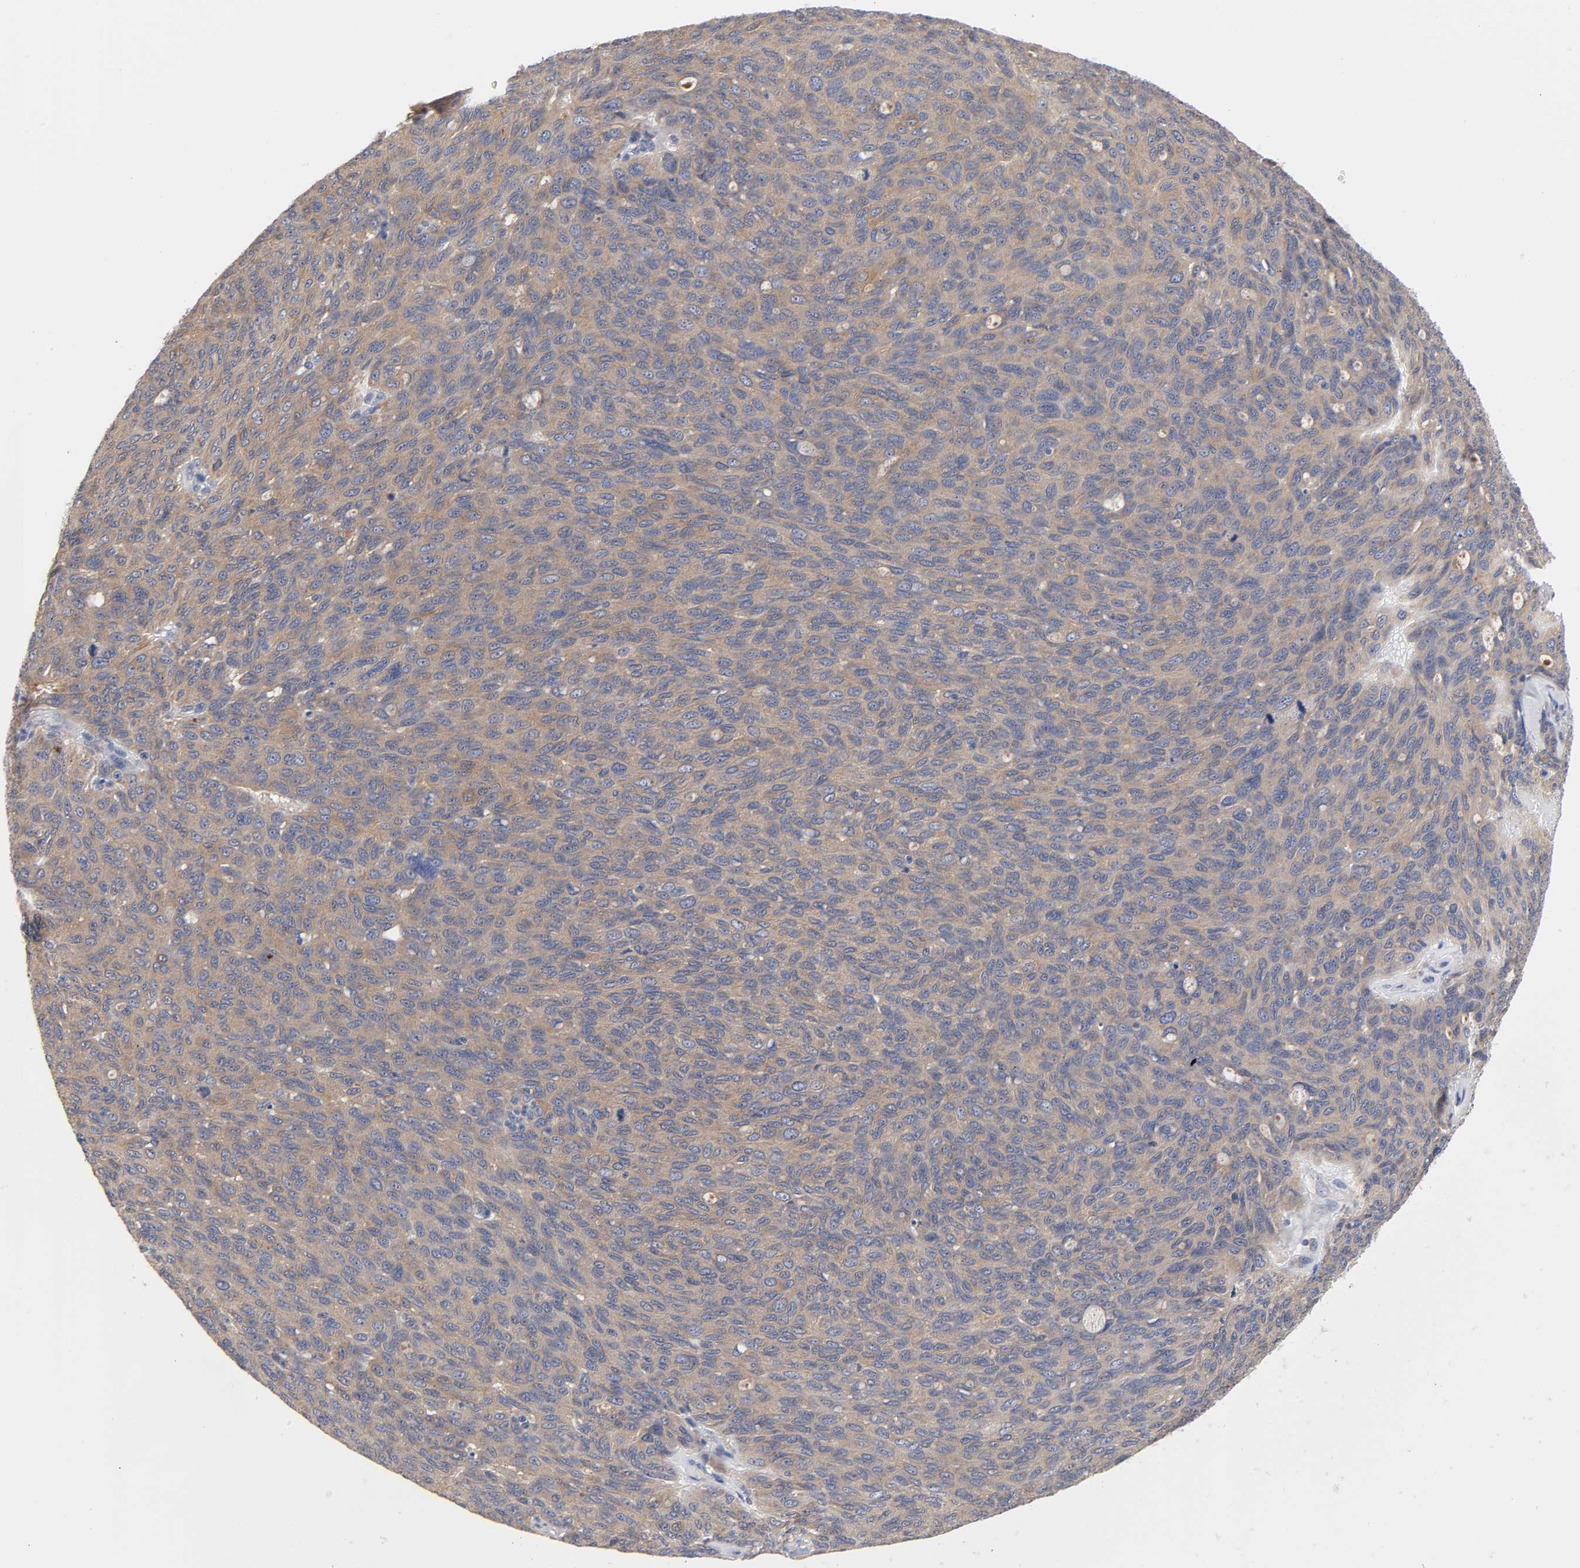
{"staining": {"intensity": "moderate", "quantity": ">75%", "location": "cytoplasmic/membranous"}, "tissue": "ovarian cancer", "cell_type": "Tumor cells", "image_type": "cancer", "snomed": [{"axis": "morphology", "description": "Carcinoma, endometroid"}, {"axis": "topography", "description": "Ovary"}], "caption": "Approximately >75% of tumor cells in human ovarian cancer show moderate cytoplasmic/membranous protein positivity as visualized by brown immunohistochemical staining.", "gene": "C17orf75", "patient": {"sex": "female", "age": 60}}